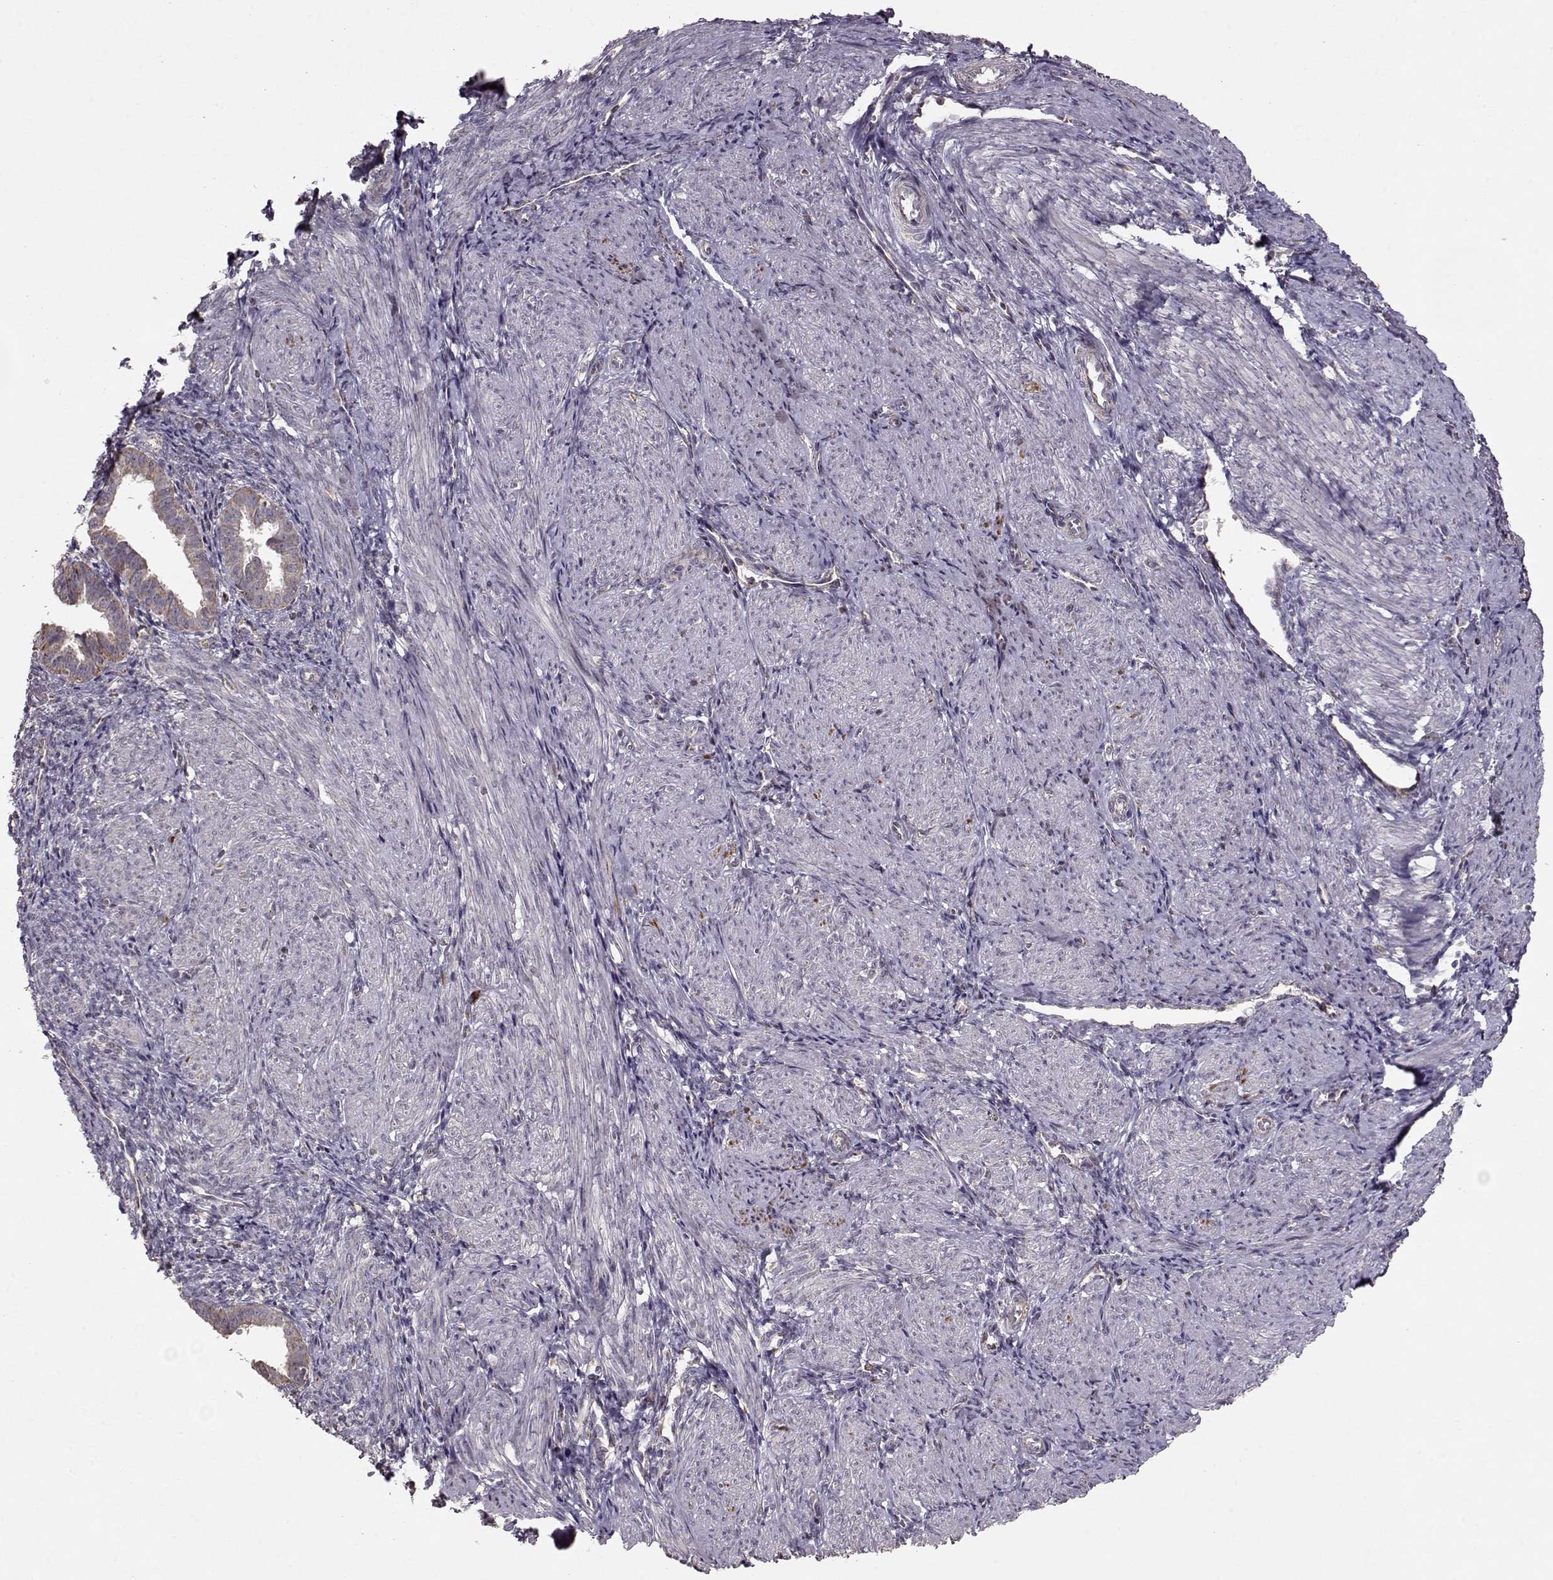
{"staining": {"intensity": "moderate", "quantity": "25%-75%", "location": "cytoplasmic/membranous"}, "tissue": "endometrium", "cell_type": "Cells in endometrial stroma", "image_type": "normal", "snomed": [{"axis": "morphology", "description": "Normal tissue, NOS"}, {"axis": "topography", "description": "Endometrium"}], "caption": "Cells in endometrial stroma demonstrate medium levels of moderate cytoplasmic/membranous staining in approximately 25%-75% of cells in benign human endometrium.", "gene": "CMTM3", "patient": {"sex": "female", "age": 37}}